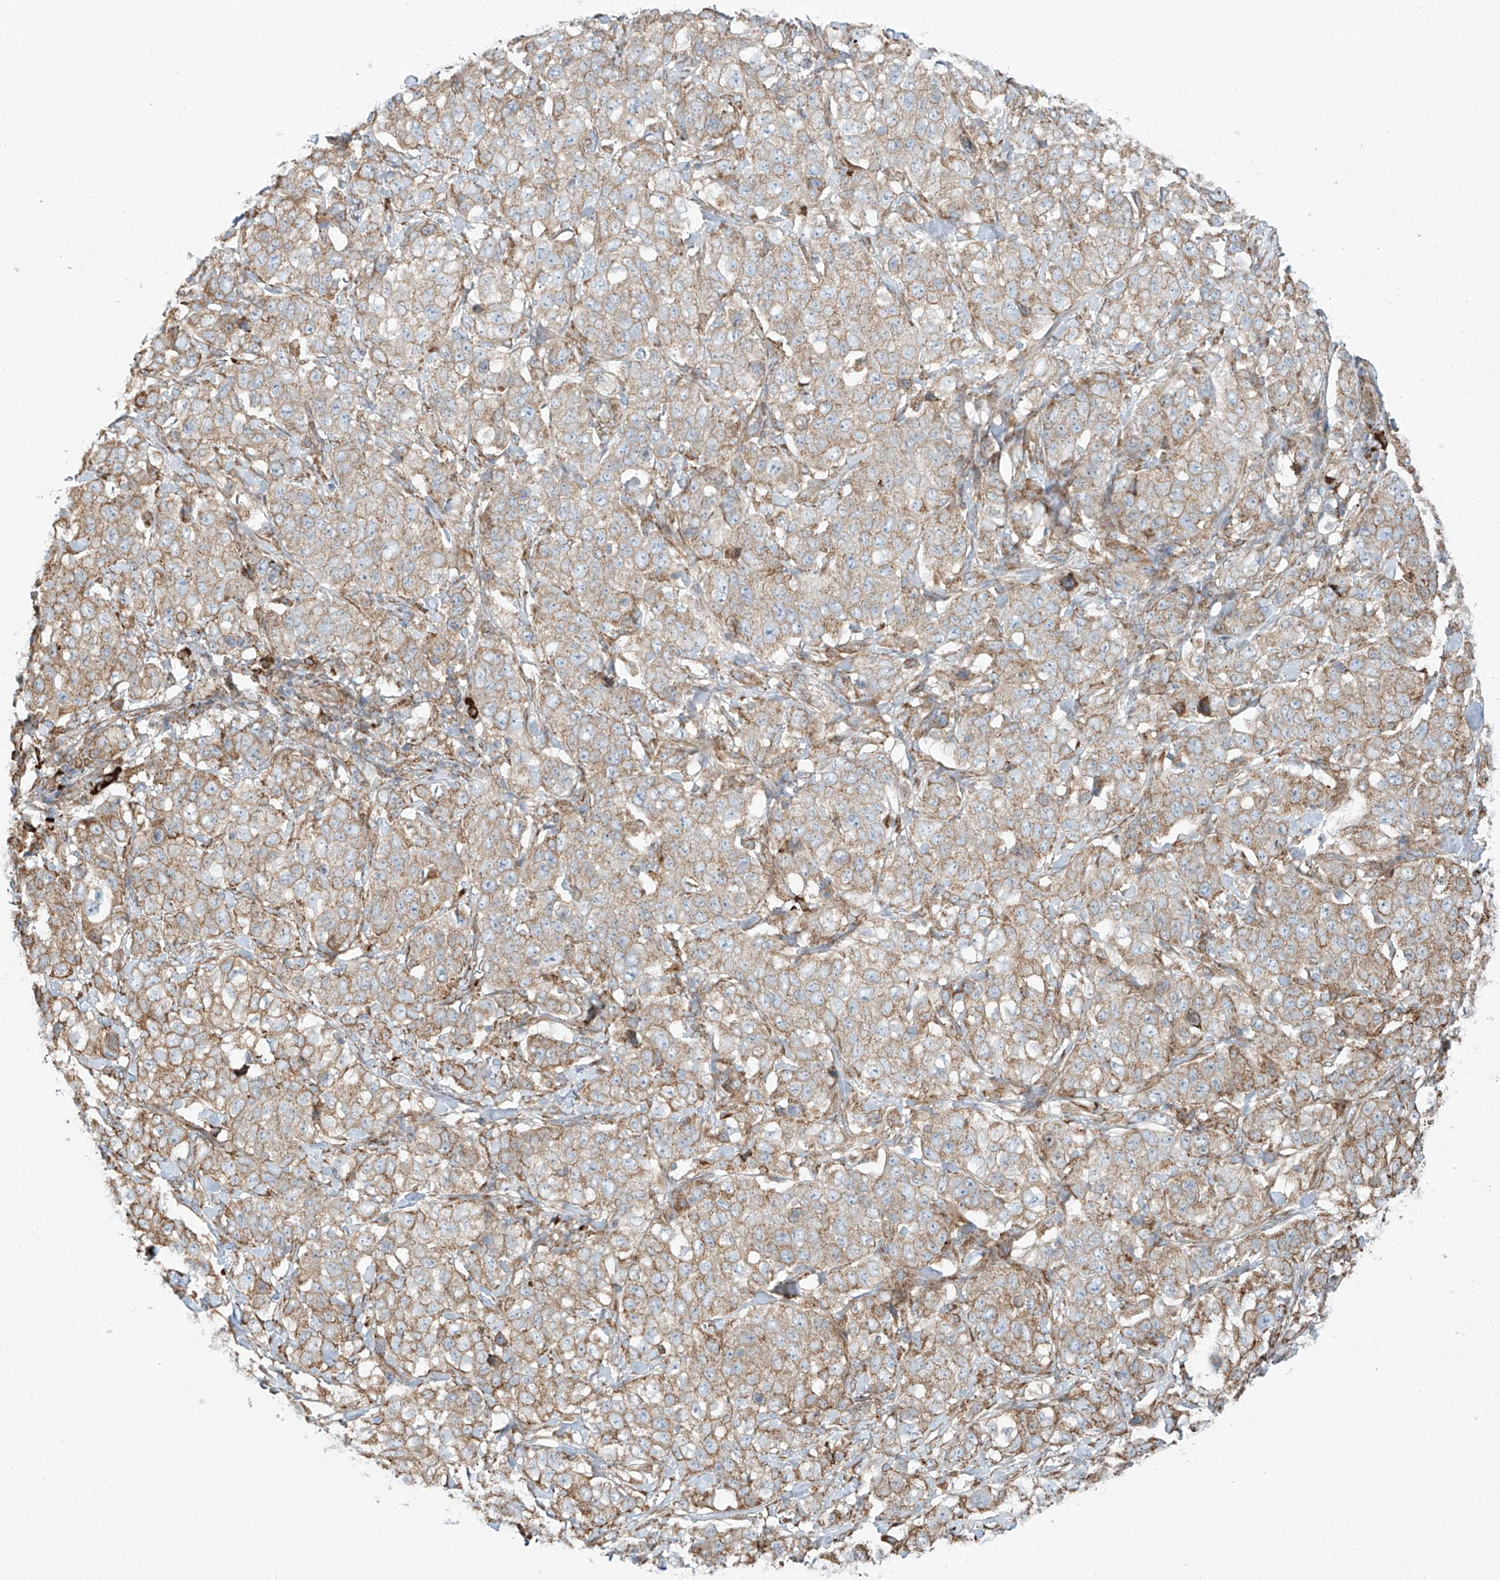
{"staining": {"intensity": "weak", "quantity": ">75%", "location": "cytoplasmic/membranous"}, "tissue": "stomach cancer", "cell_type": "Tumor cells", "image_type": "cancer", "snomed": [{"axis": "morphology", "description": "Adenocarcinoma, NOS"}, {"axis": "topography", "description": "Stomach"}], "caption": "Human adenocarcinoma (stomach) stained for a protein (brown) displays weak cytoplasmic/membranous positive expression in approximately >75% of tumor cells.", "gene": "EIPR1", "patient": {"sex": "male", "age": 48}}